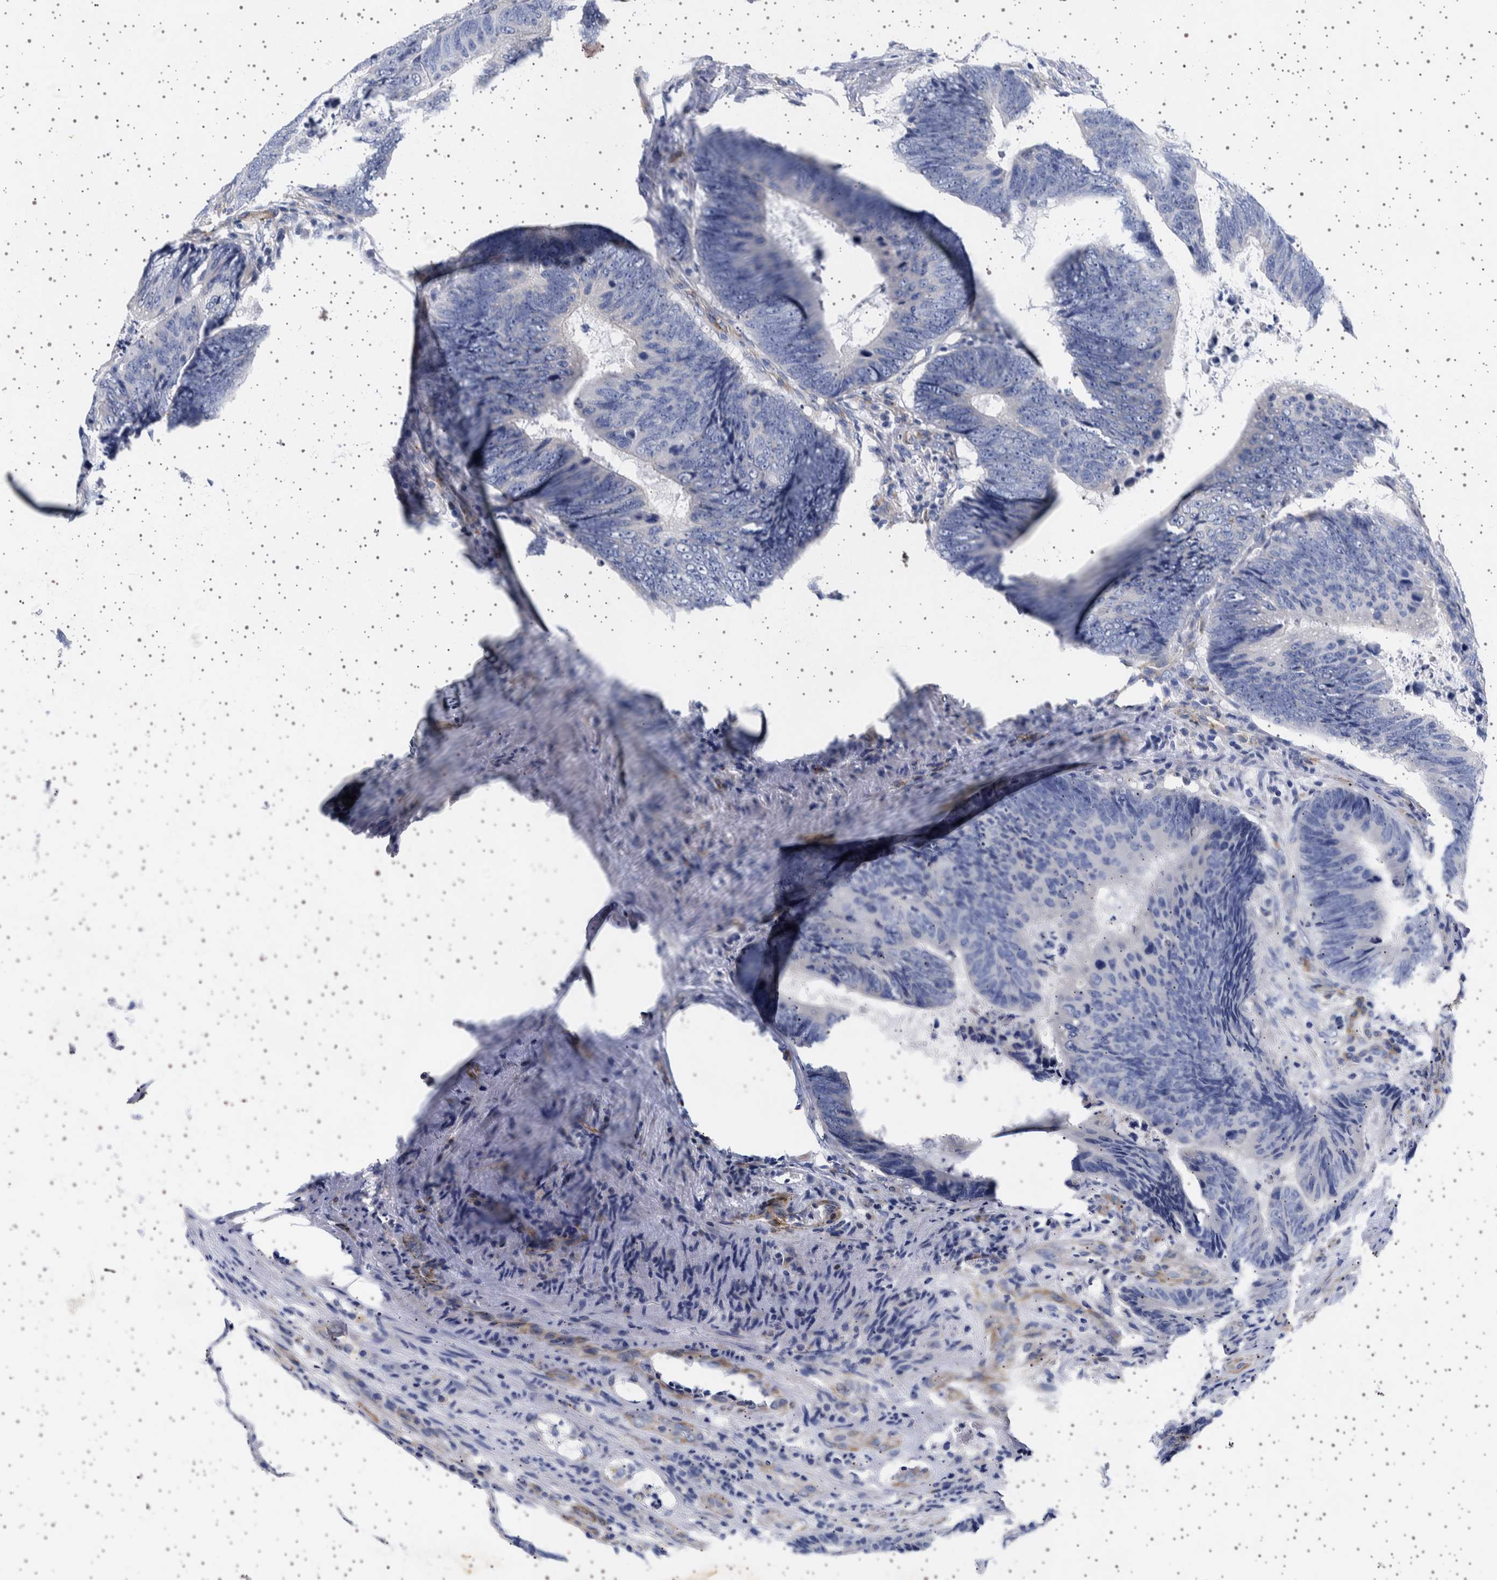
{"staining": {"intensity": "negative", "quantity": "none", "location": "none"}, "tissue": "colorectal cancer", "cell_type": "Tumor cells", "image_type": "cancer", "snomed": [{"axis": "morphology", "description": "Adenocarcinoma, NOS"}, {"axis": "topography", "description": "Colon"}], "caption": "DAB (3,3'-diaminobenzidine) immunohistochemical staining of colorectal adenocarcinoma displays no significant expression in tumor cells. (DAB IHC visualized using brightfield microscopy, high magnification).", "gene": "SEPTIN4", "patient": {"sex": "male", "age": 56}}